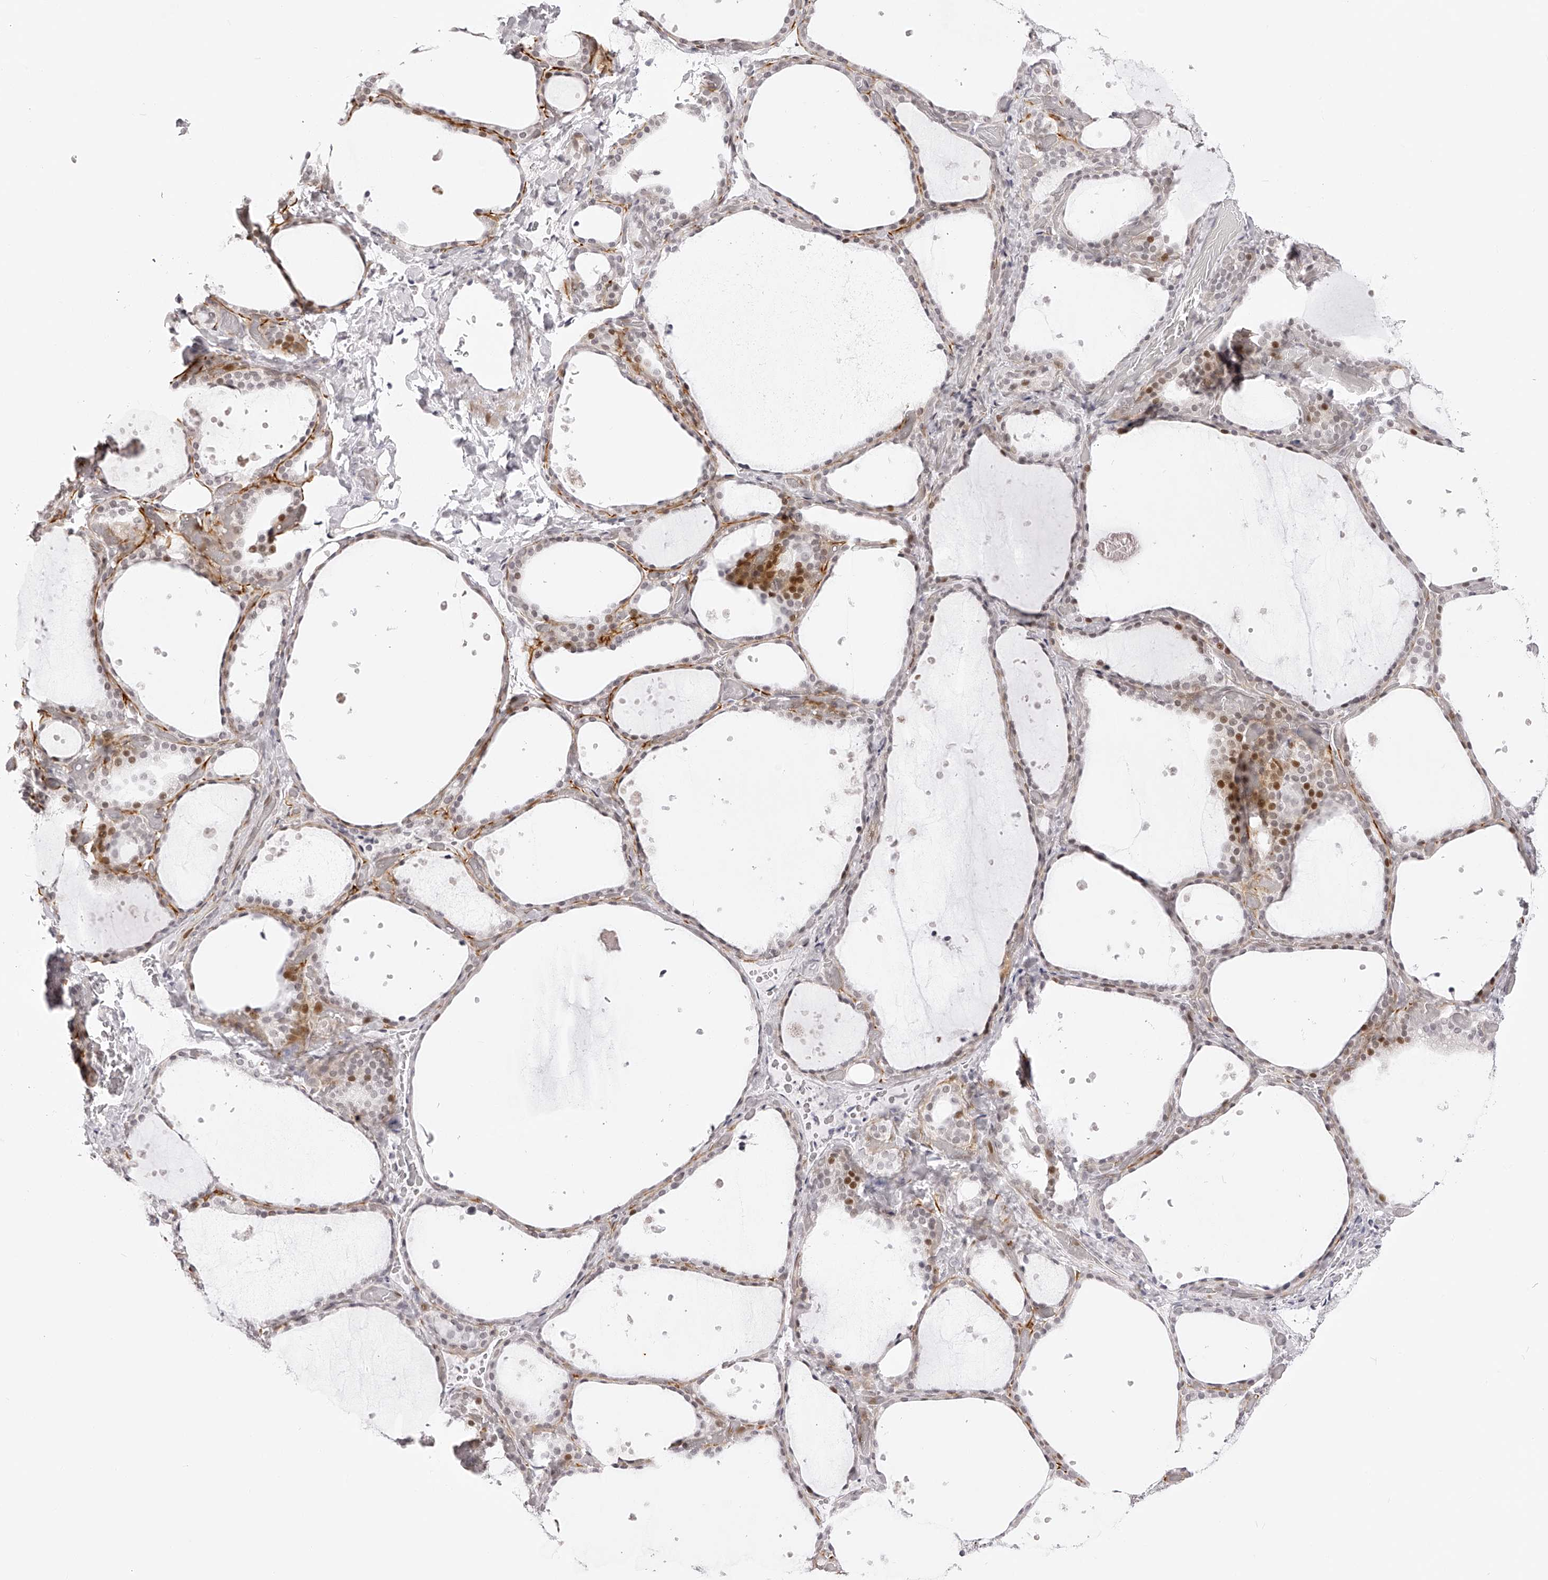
{"staining": {"intensity": "moderate", "quantity": "<25%", "location": "nuclear"}, "tissue": "thyroid gland", "cell_type": "Glandular cells", "image_type": "normal", "snomed": [{"axis": "morphology", "description": "Normal tissue, NOS"}, {"axis": "topography", "description": "Thyroid gland"}], "caption": "This micrograph exhibits immunohistochemistry staining of benign thyroid gland, with low moderate nuclear positivity in about <25% of glandular cells.", "gene": "PLEKHG1", "patient": {"sex": "female", "age": 44}}